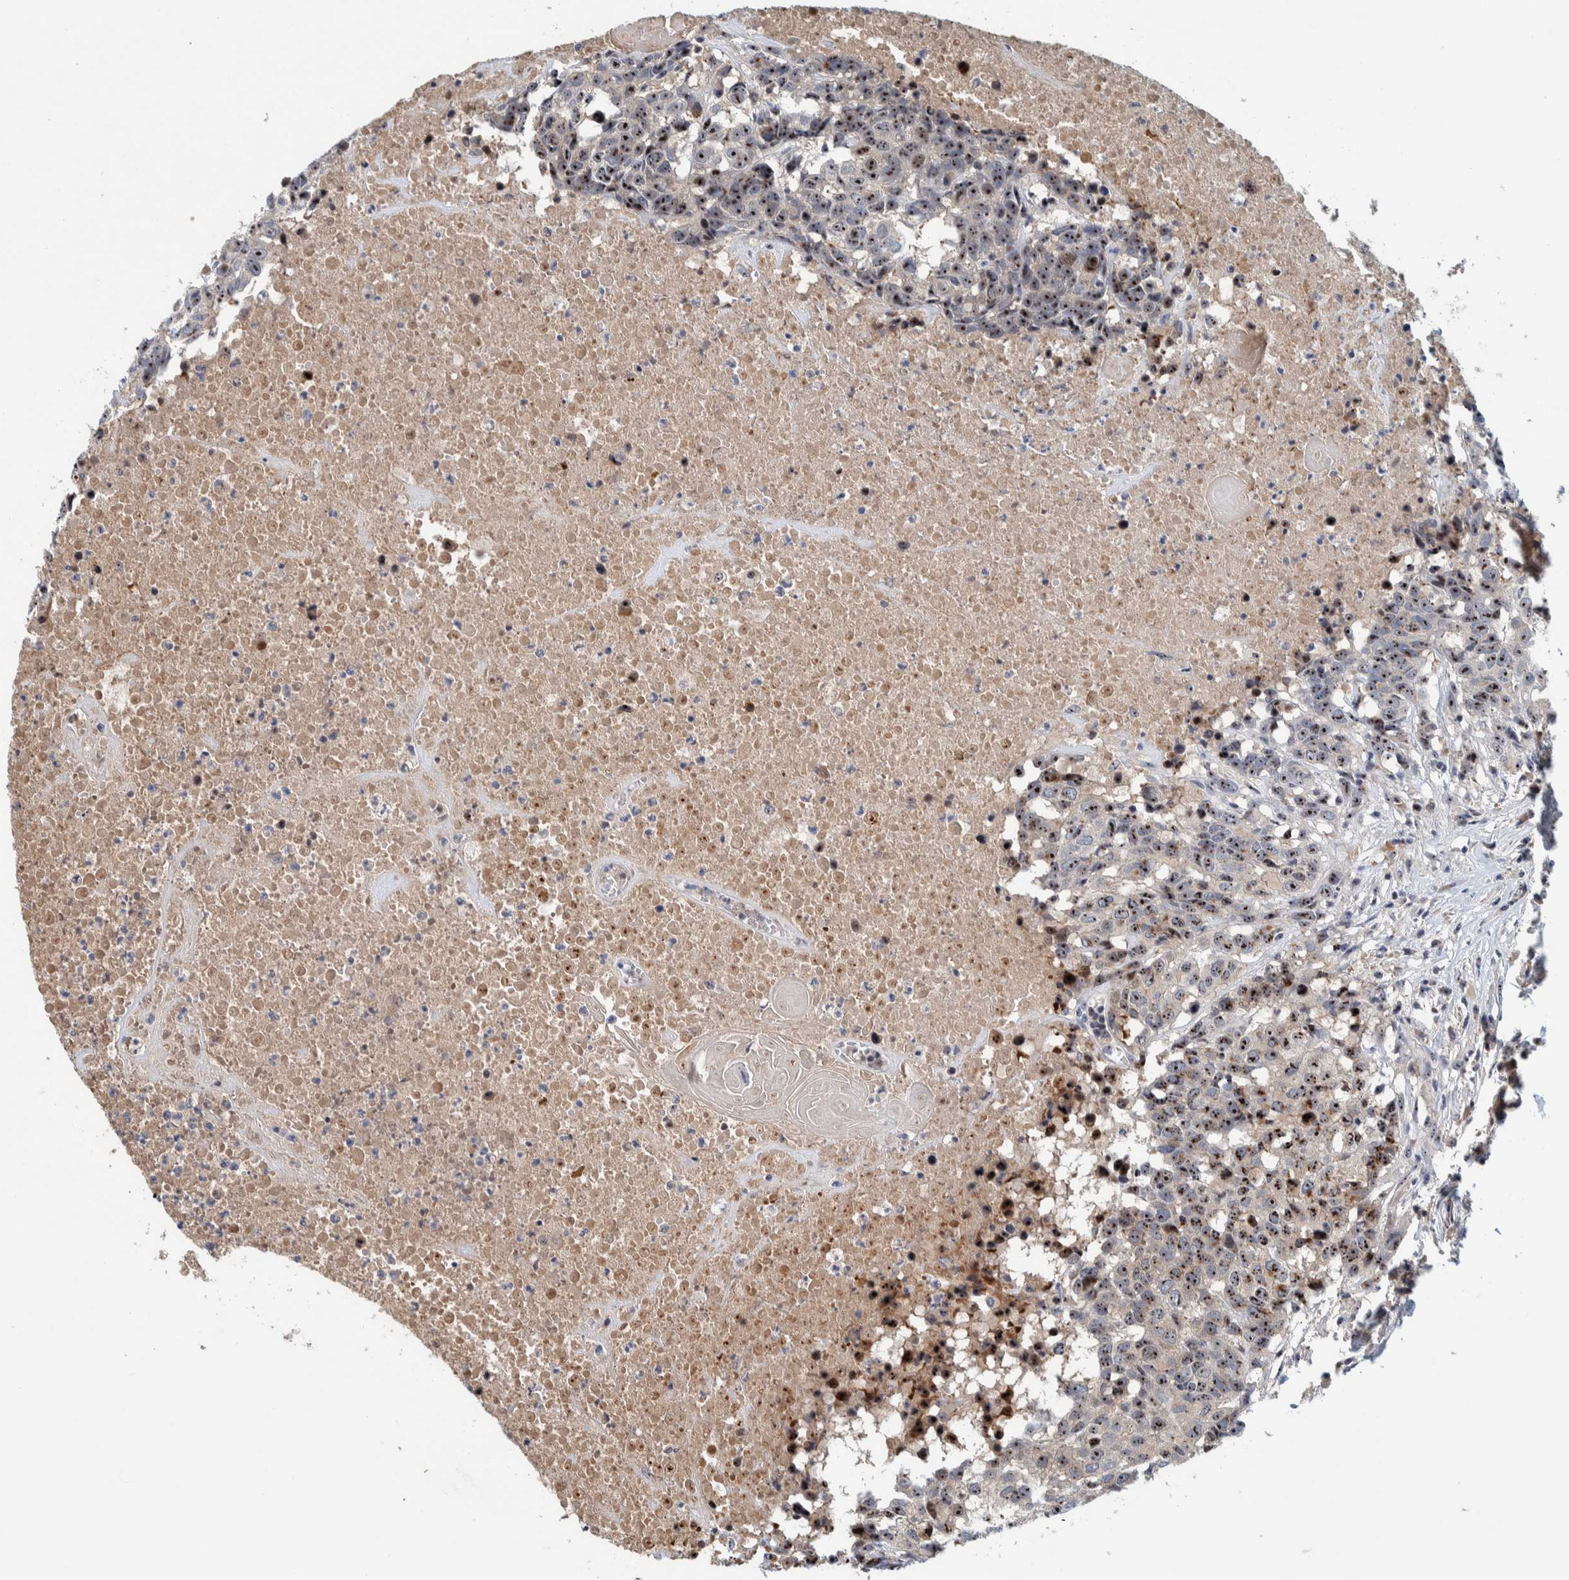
{"staining": {"intensity": "strong", "quantity": ">75%", "location": "nuclear"}, "tissue": "head and neck cancer", "cell_type": "Tumor cells", "image_type": "cancer", "snomed": [{"axis": "morphology", "description": "Squamous cell carcinoma, NOS"}, {"axis": "topography", "description": "Head-Neck"}], "caption": "Protein staining exhibits strong nuclear staining in about >75% of tumor cells in head and neck cancer (squamous cell carcinoma).", "gene": "NOL11", "patient": {"sex": "male", "age": 66}}